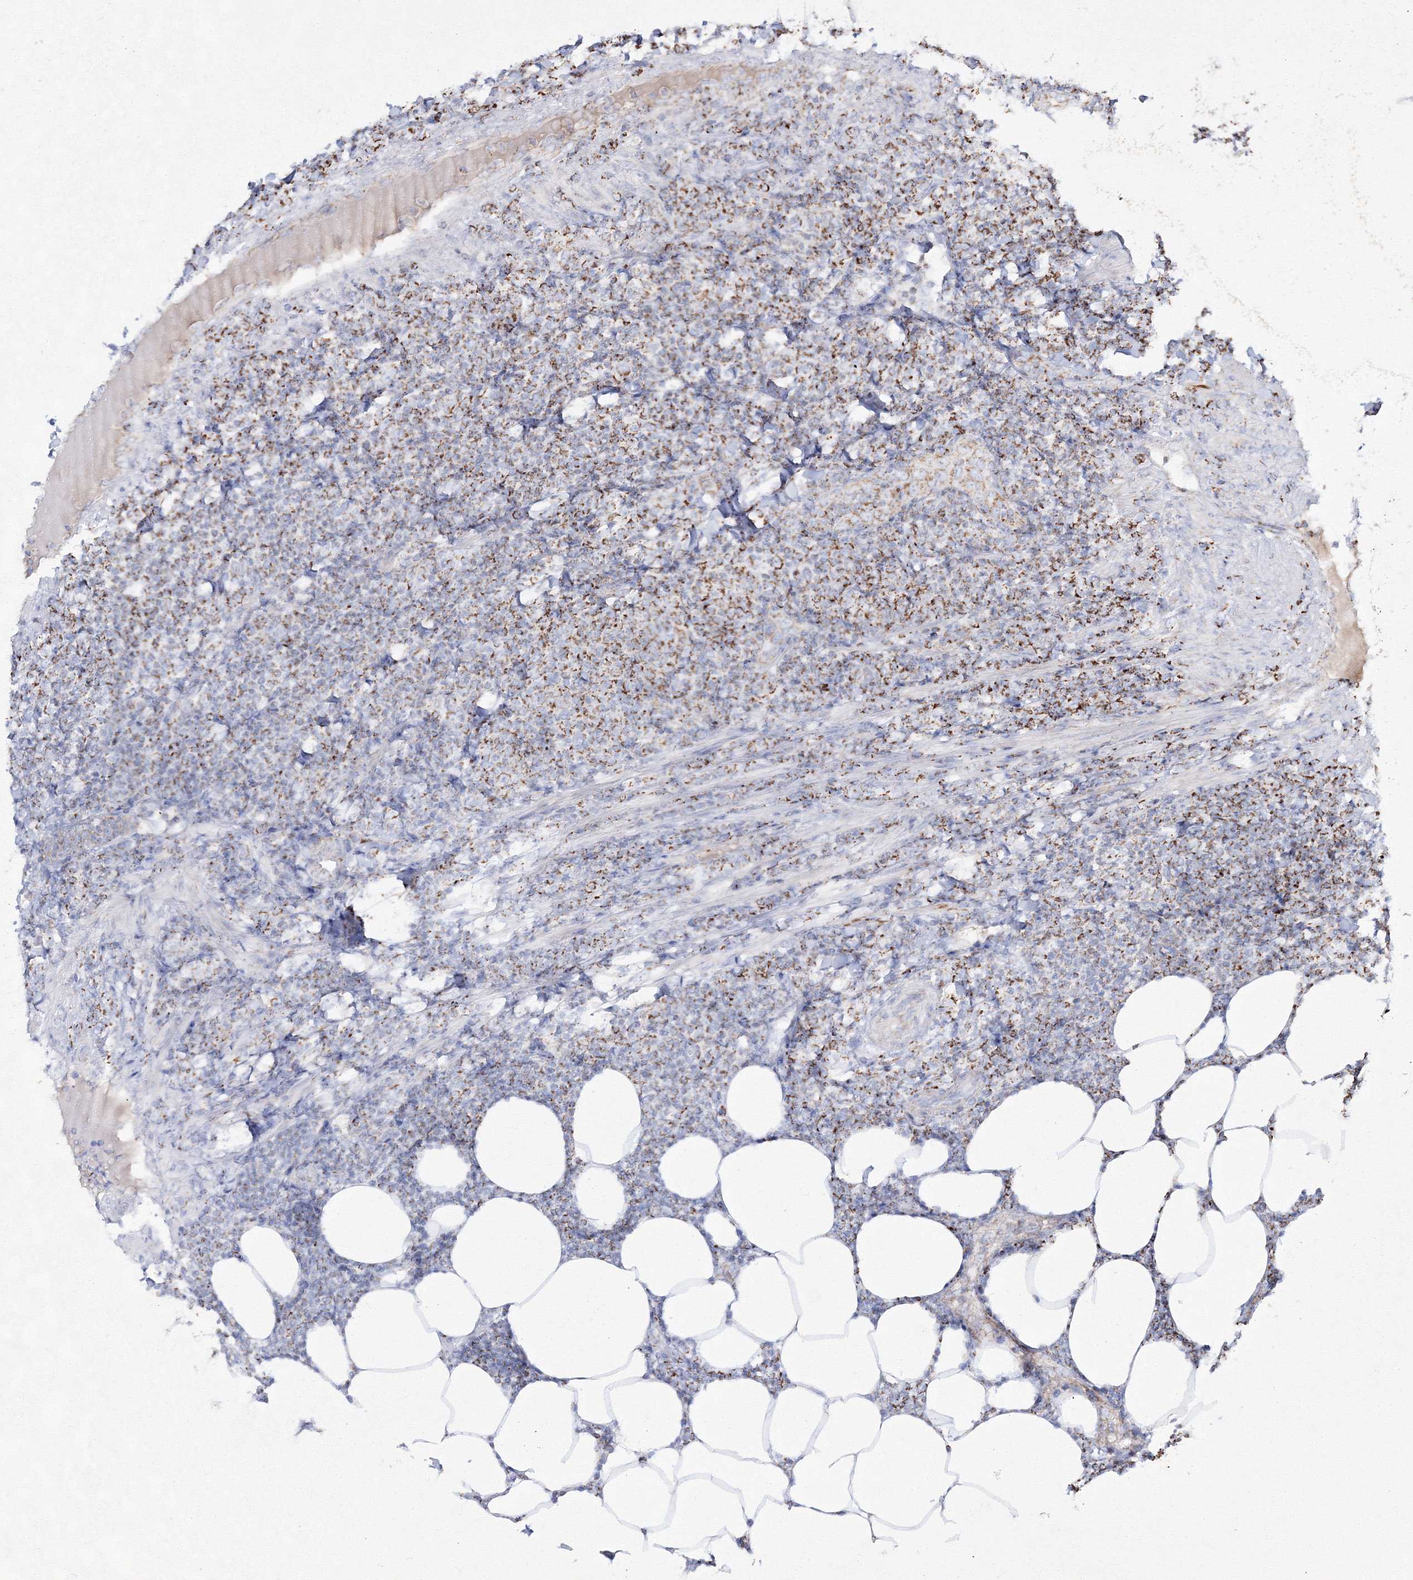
{"staining": {"intensity": "moderate", "quantity": "25%-75%", "location": "cytoplasmic/membranous"}, "tissue": "lymphoma", "cell_type": "Tumor cells", "image_type": "cancer", "snomed": [{"axis": "morphology", "description": "Malignant lymphoma, non-Hodgkin's type, Low grade"}, {"axis": "topography", "description": "Lymph node"}], "caption": "An immunohistochemistry (IHC) photomicrograph of tumor tissue is shown. Protein staining in brown labels moderate cytoplasmic/membranous positivity in malignant lymphoma, non-Hodgkin's type (low-grade) within tumor cells. (DAB IHC, brown staining for protein, blue staining for nuclei).", "gene": "IGSF9", "patient": {"sex": "male", "age": 66}}